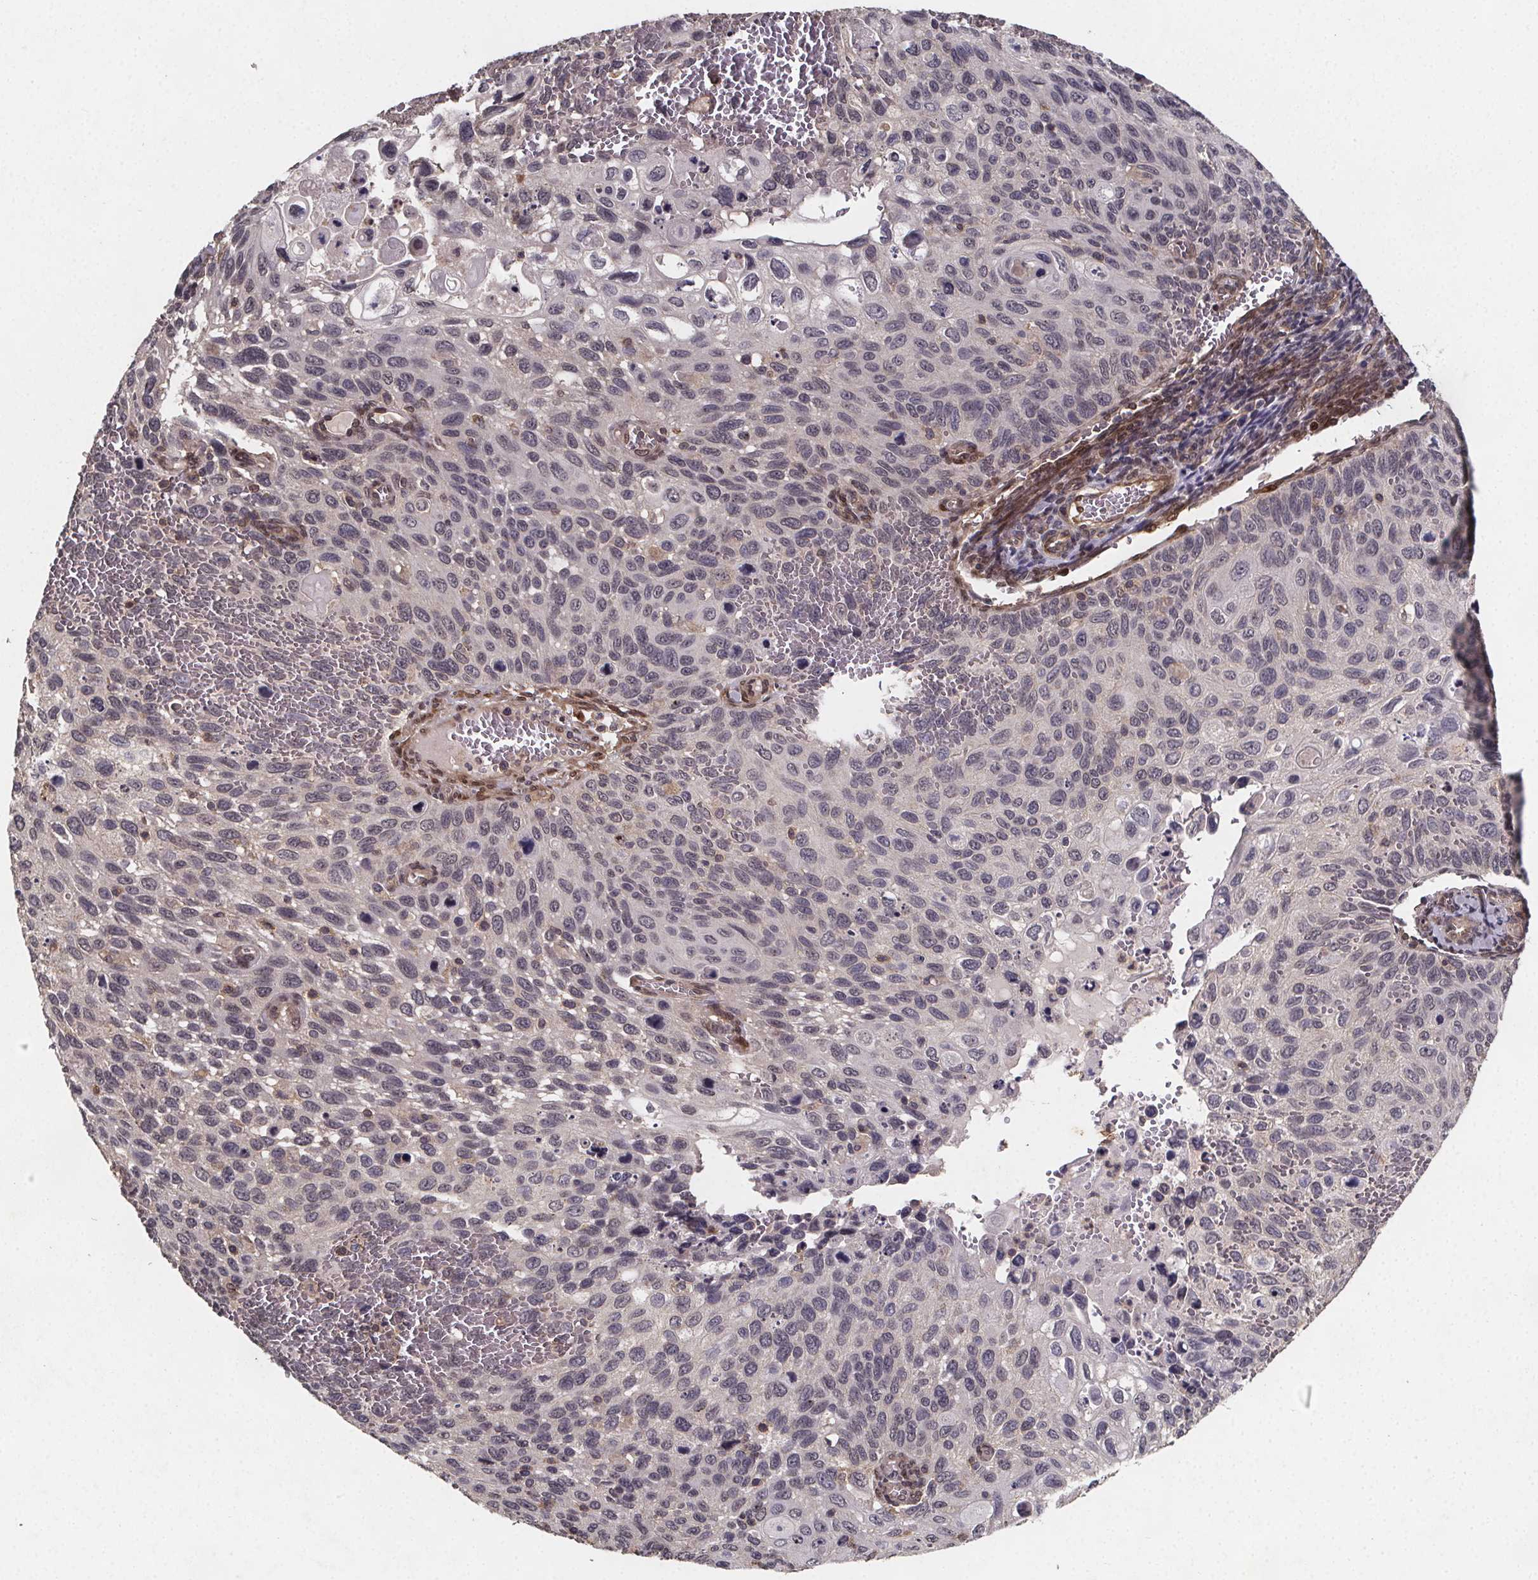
{"staining": {"intensity": "negative", "quantity": "none", "location": "none"}, "tissue": "cervical cancer", "cell_type": "Tumor cells", "image_type": "cancer", "snomed": [{"axis": "morphology", "description": "Squamous cell carcinoma, NOS"}, {"axis": "topography", "description": "Cervix"}], "caption": "Tumor cells show no significant expression in cervical cancer (squamous cell carcinoma).", "gene": "PIERCE2", "patient": {"sex": "female", "age": 70}}